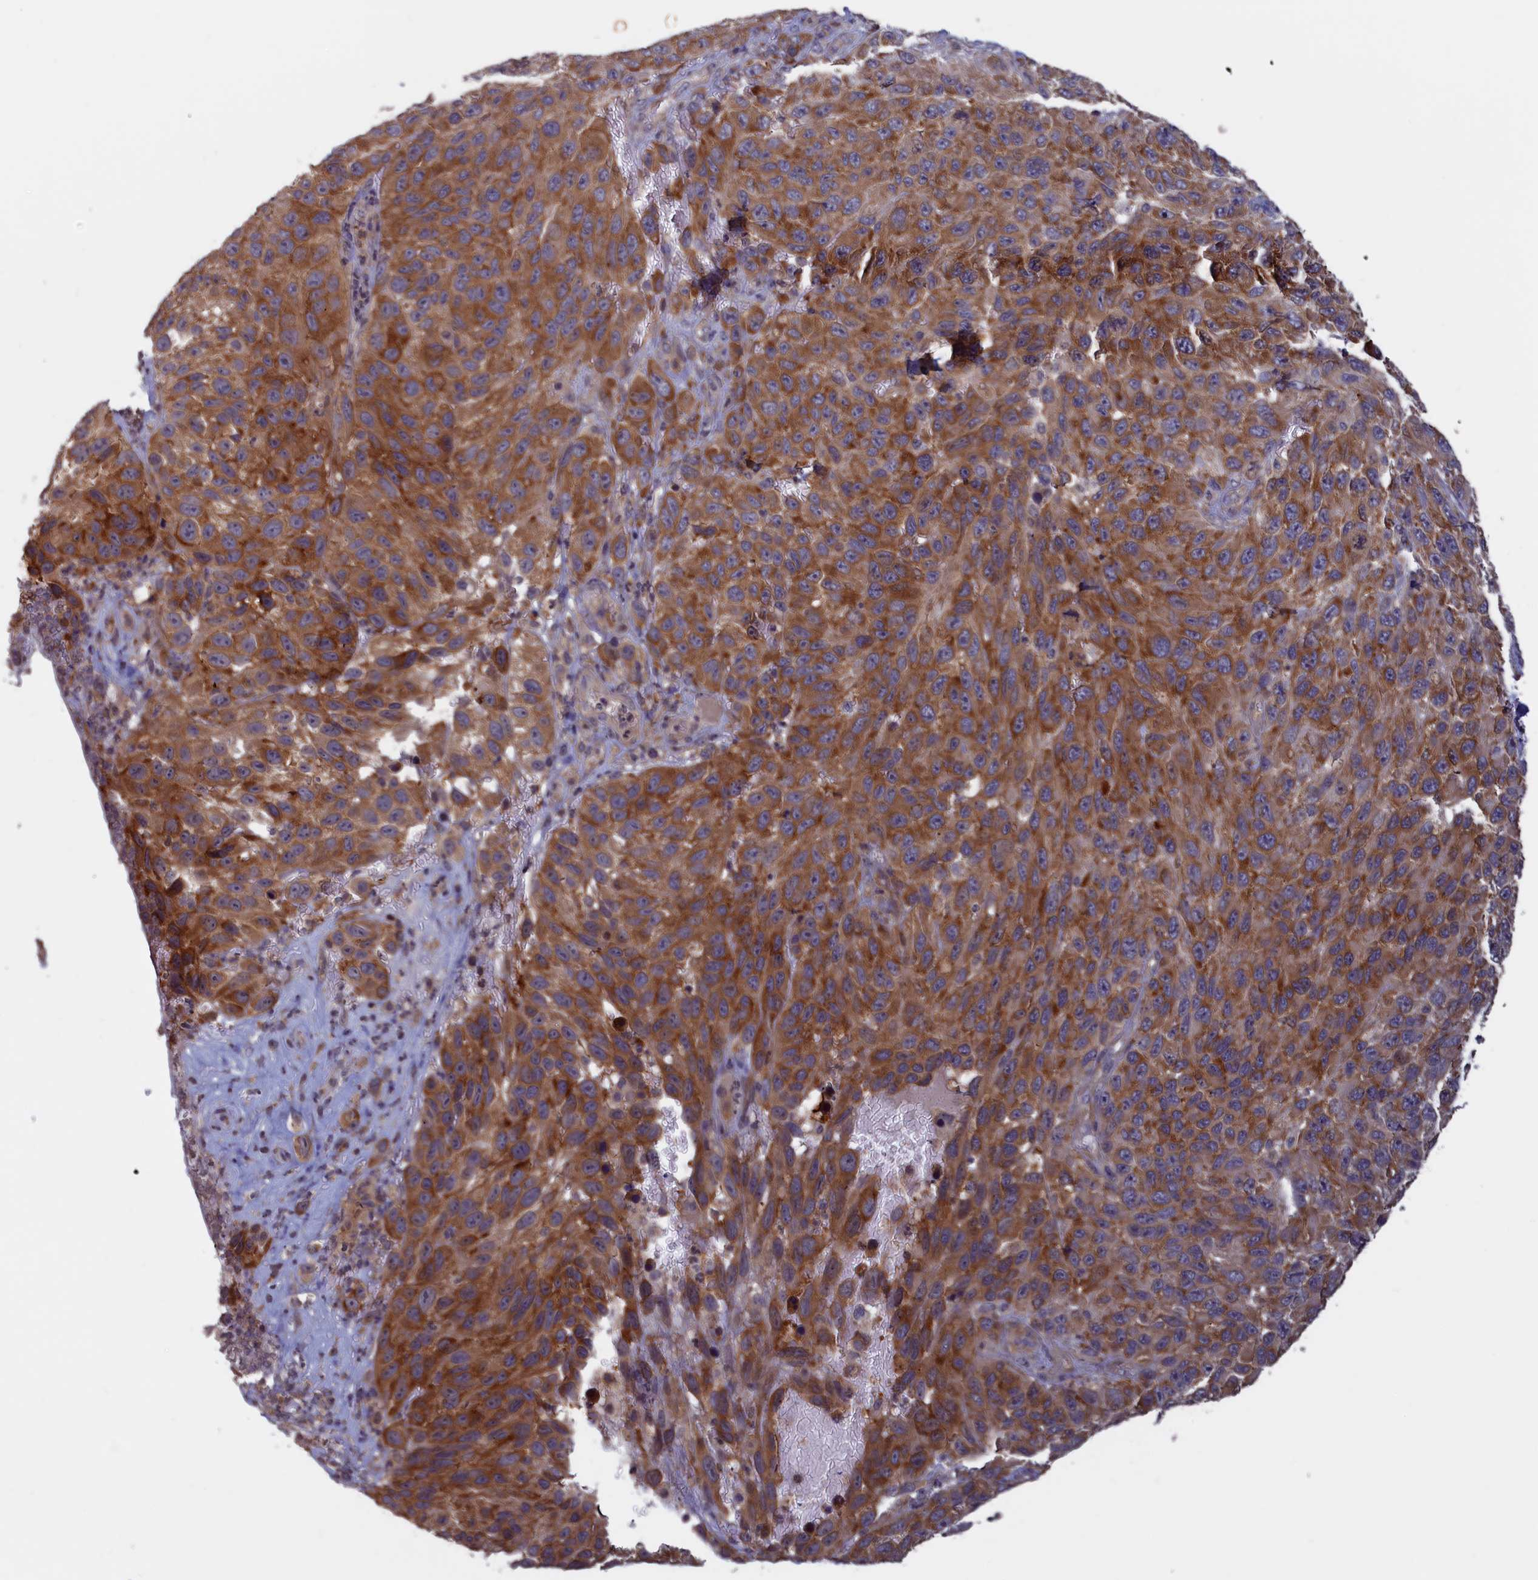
{"staining": {"intensity": "moderate", "quantity": ">75%", "location": "cytoplasmic/membranous"}, "tissue": "melanoma", "cell_type": "Tumor cells", "image_type": "cancer", "snomed": [{"axis": "morphology", "description": "Malignant melanoma, NOS"}, {"axis": "topography", "description": "Skin"}], "caption": "Melanoma was stained to show a protein in brown. There is medium levels of moderate cytoplasmic/membranous expression in approximately >75% of tumor cells.", "gene": "CACTIN", "patient": {"sex": "female", "age": 96}}